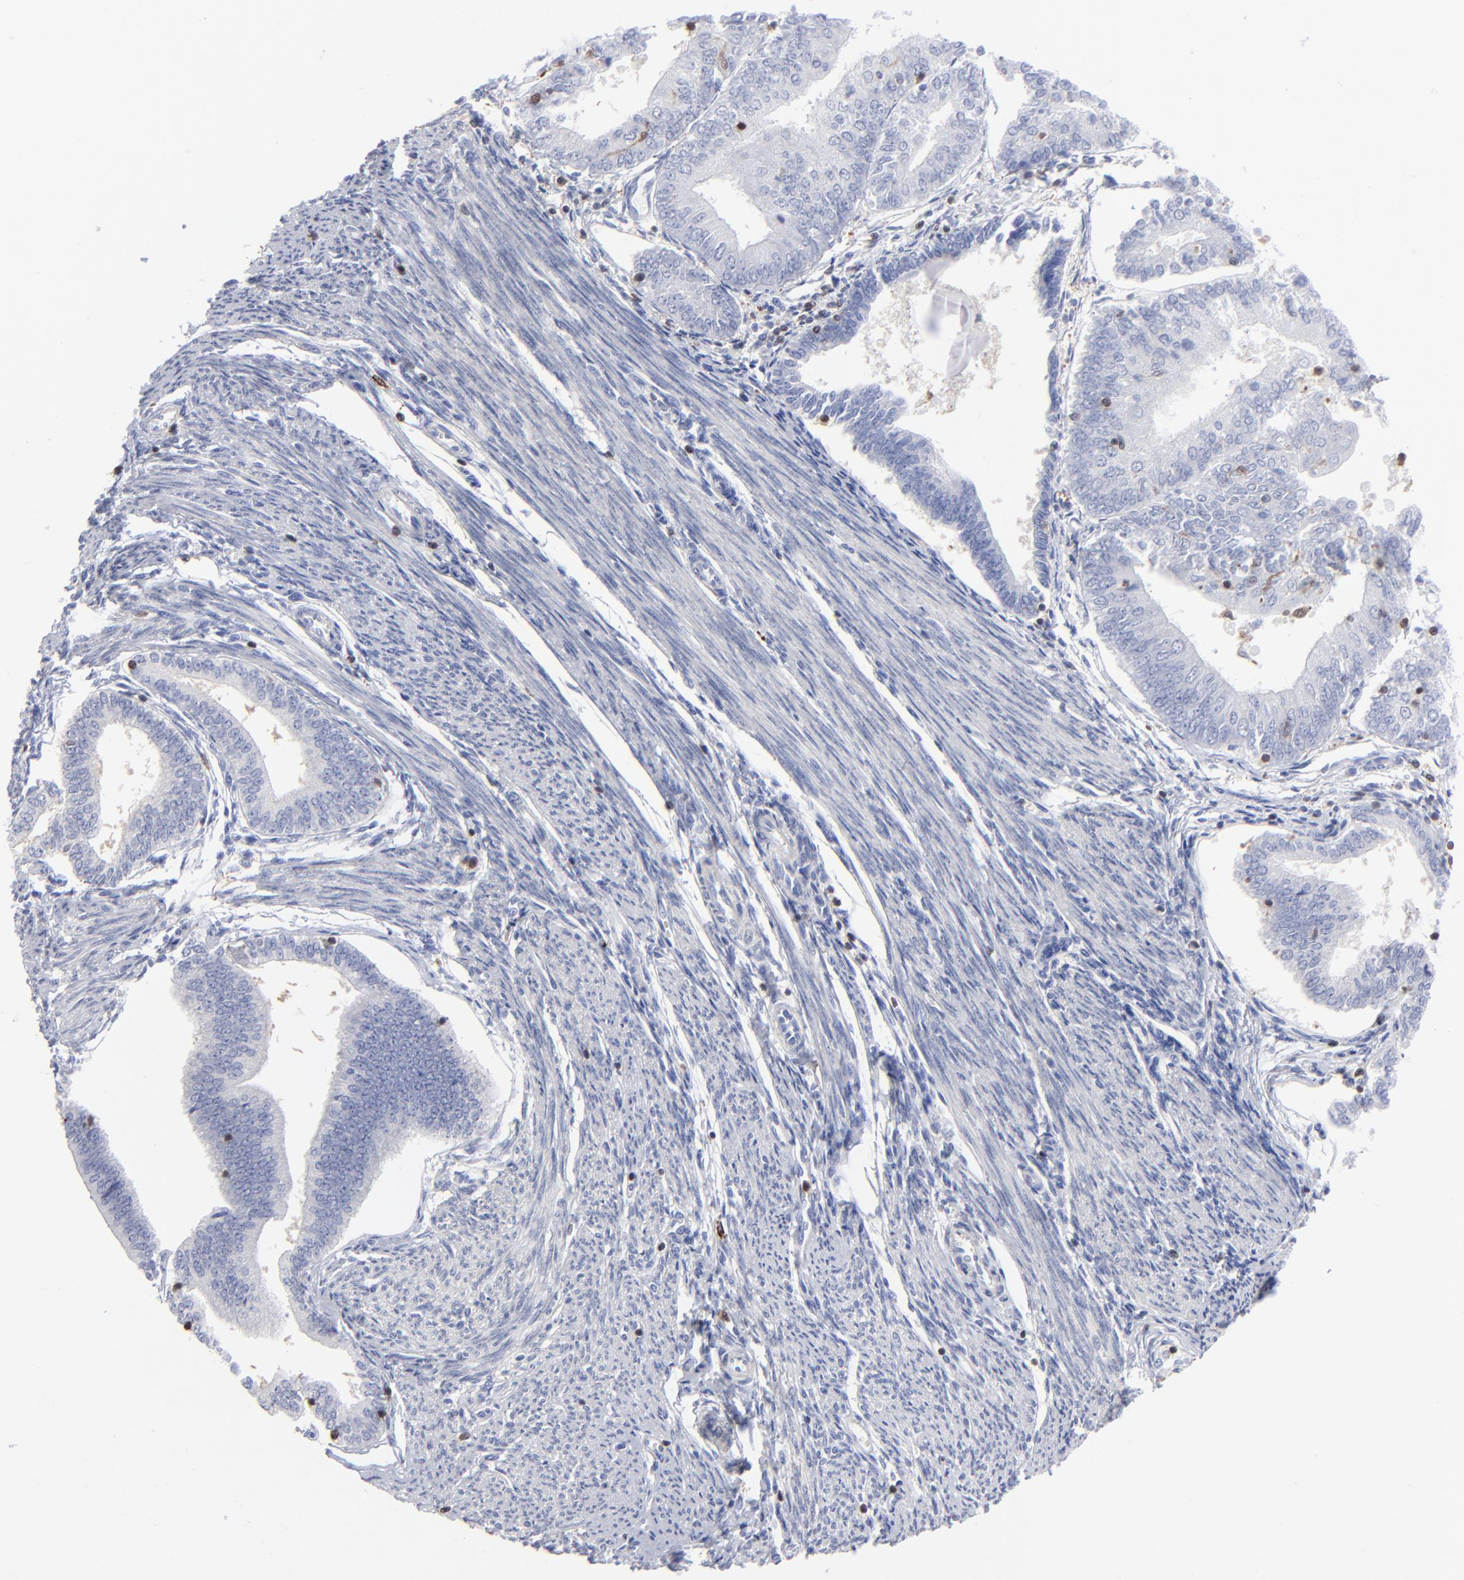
{"staining": {"intensity": "negative", "quantity": "none", "location": "none"}, "tissue": "endometrial cancer", "cell_type": "Tumor cells", "image_type": "cancer", "snomed": [{"axis": "morphology", "description": "Adenocarcinoma, NOS"}, {"axis": "topography", "description": "Endometrium"}], "caption": "Tumor cells are negative for brown protein staining in endometrial cancer (adenocarcinoma). The staining is performed using DAB (3,3'-diaminobenzidine) brown chromogen with nuclei counter-stained in using hematoxylin.", "gene": "TBXT", "patient": {"sex": "female", "age": 79}}